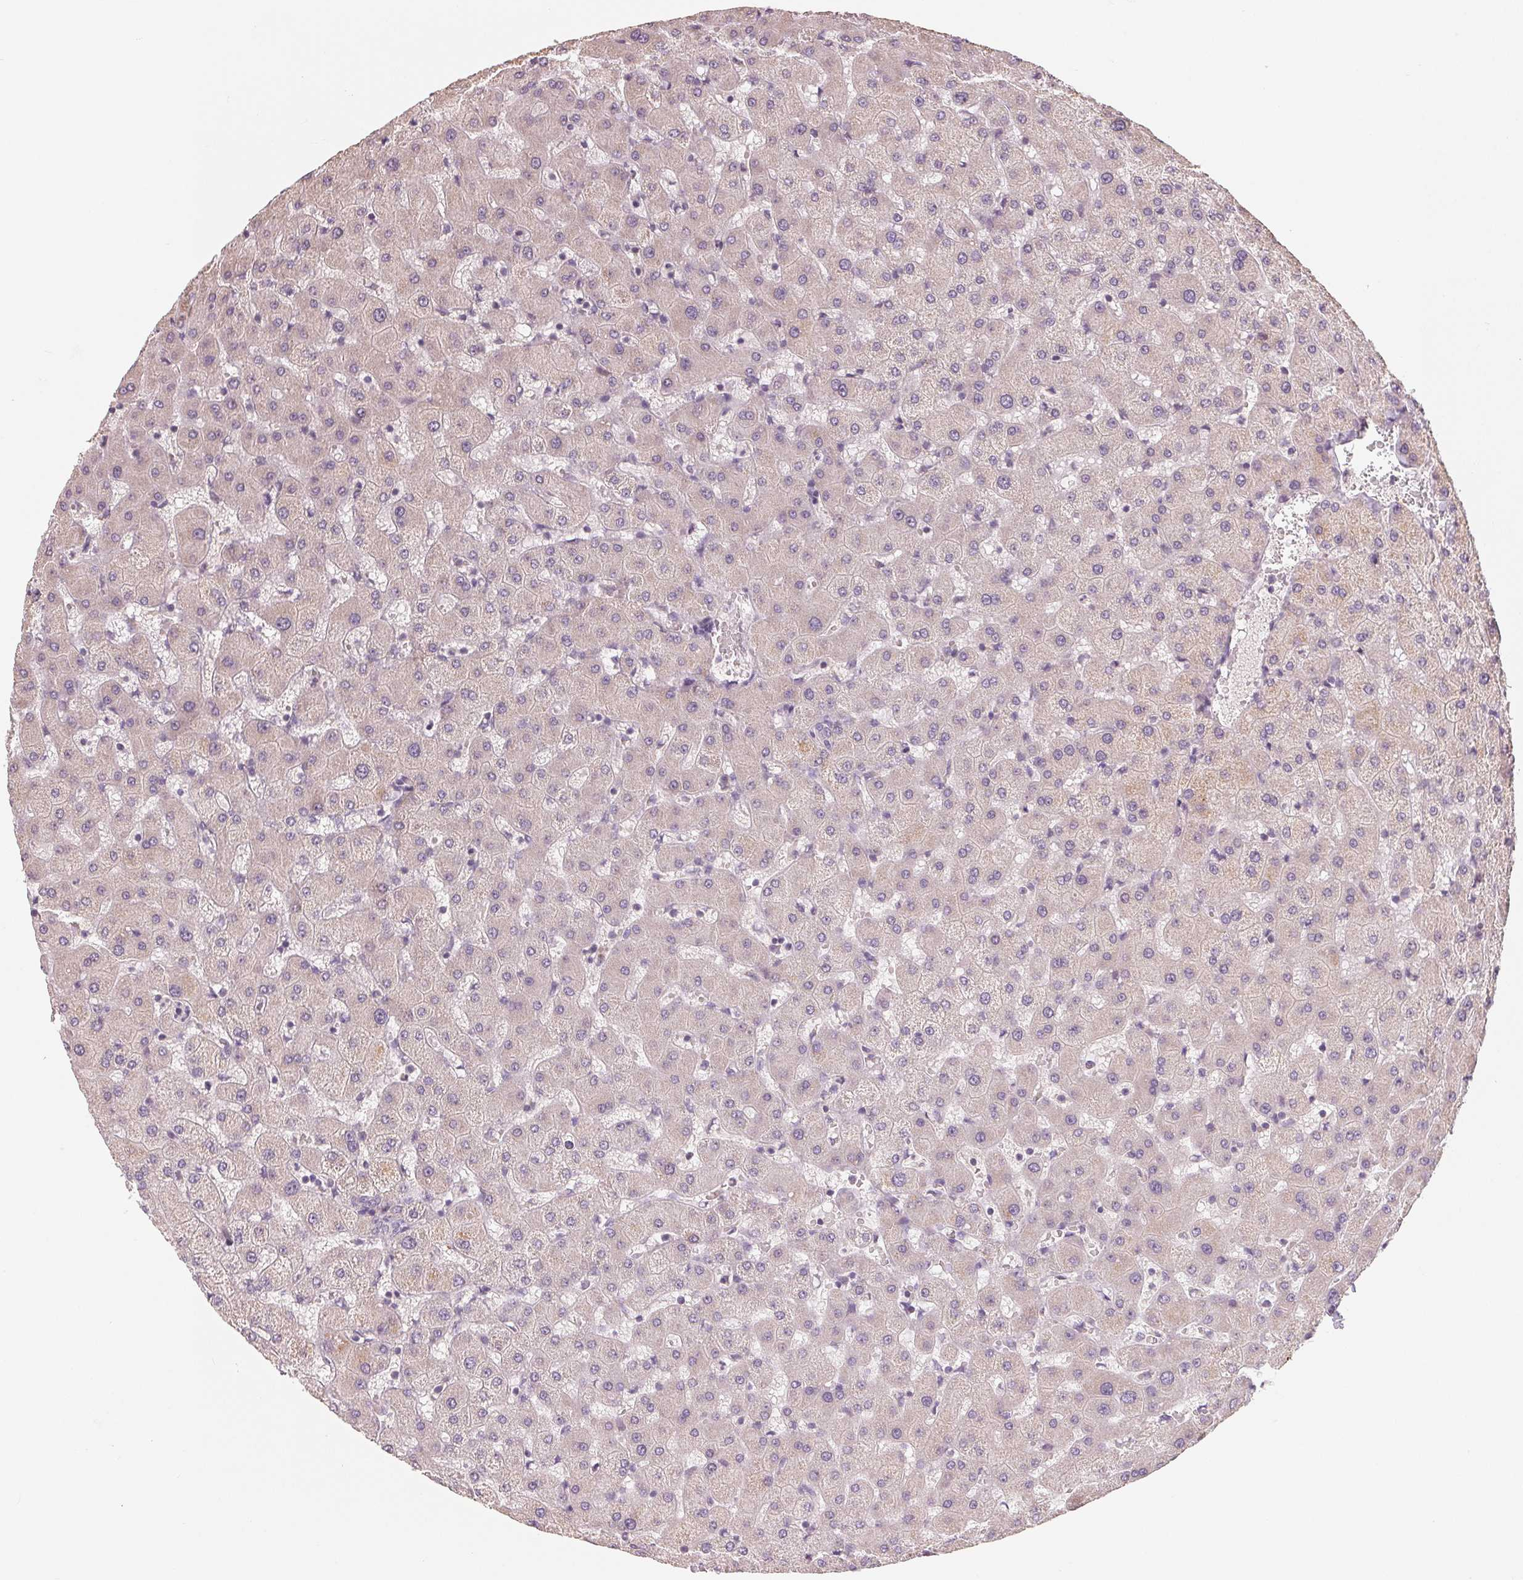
{"staining": {"intensity": "moderate", "quantity": "<25%", "location": "cytoplasmic/membranous"}, "tissue": "liver", "cell_type": "Cholangiocytes", "image_type": "normal", "snomed": [{"axis": "morphology", "description": "Normal tissue, NOS"}, {"axis": "topography", "description": "Liver"}], "caption": "Immunohistochemical staining of unremarkable human liver shows low levels of moderate cytoplasmic/membranous positivity in about <25% of cholangiocytes.", "gene": "AQP8", "patient": {"sex": "female", "age": 63}}